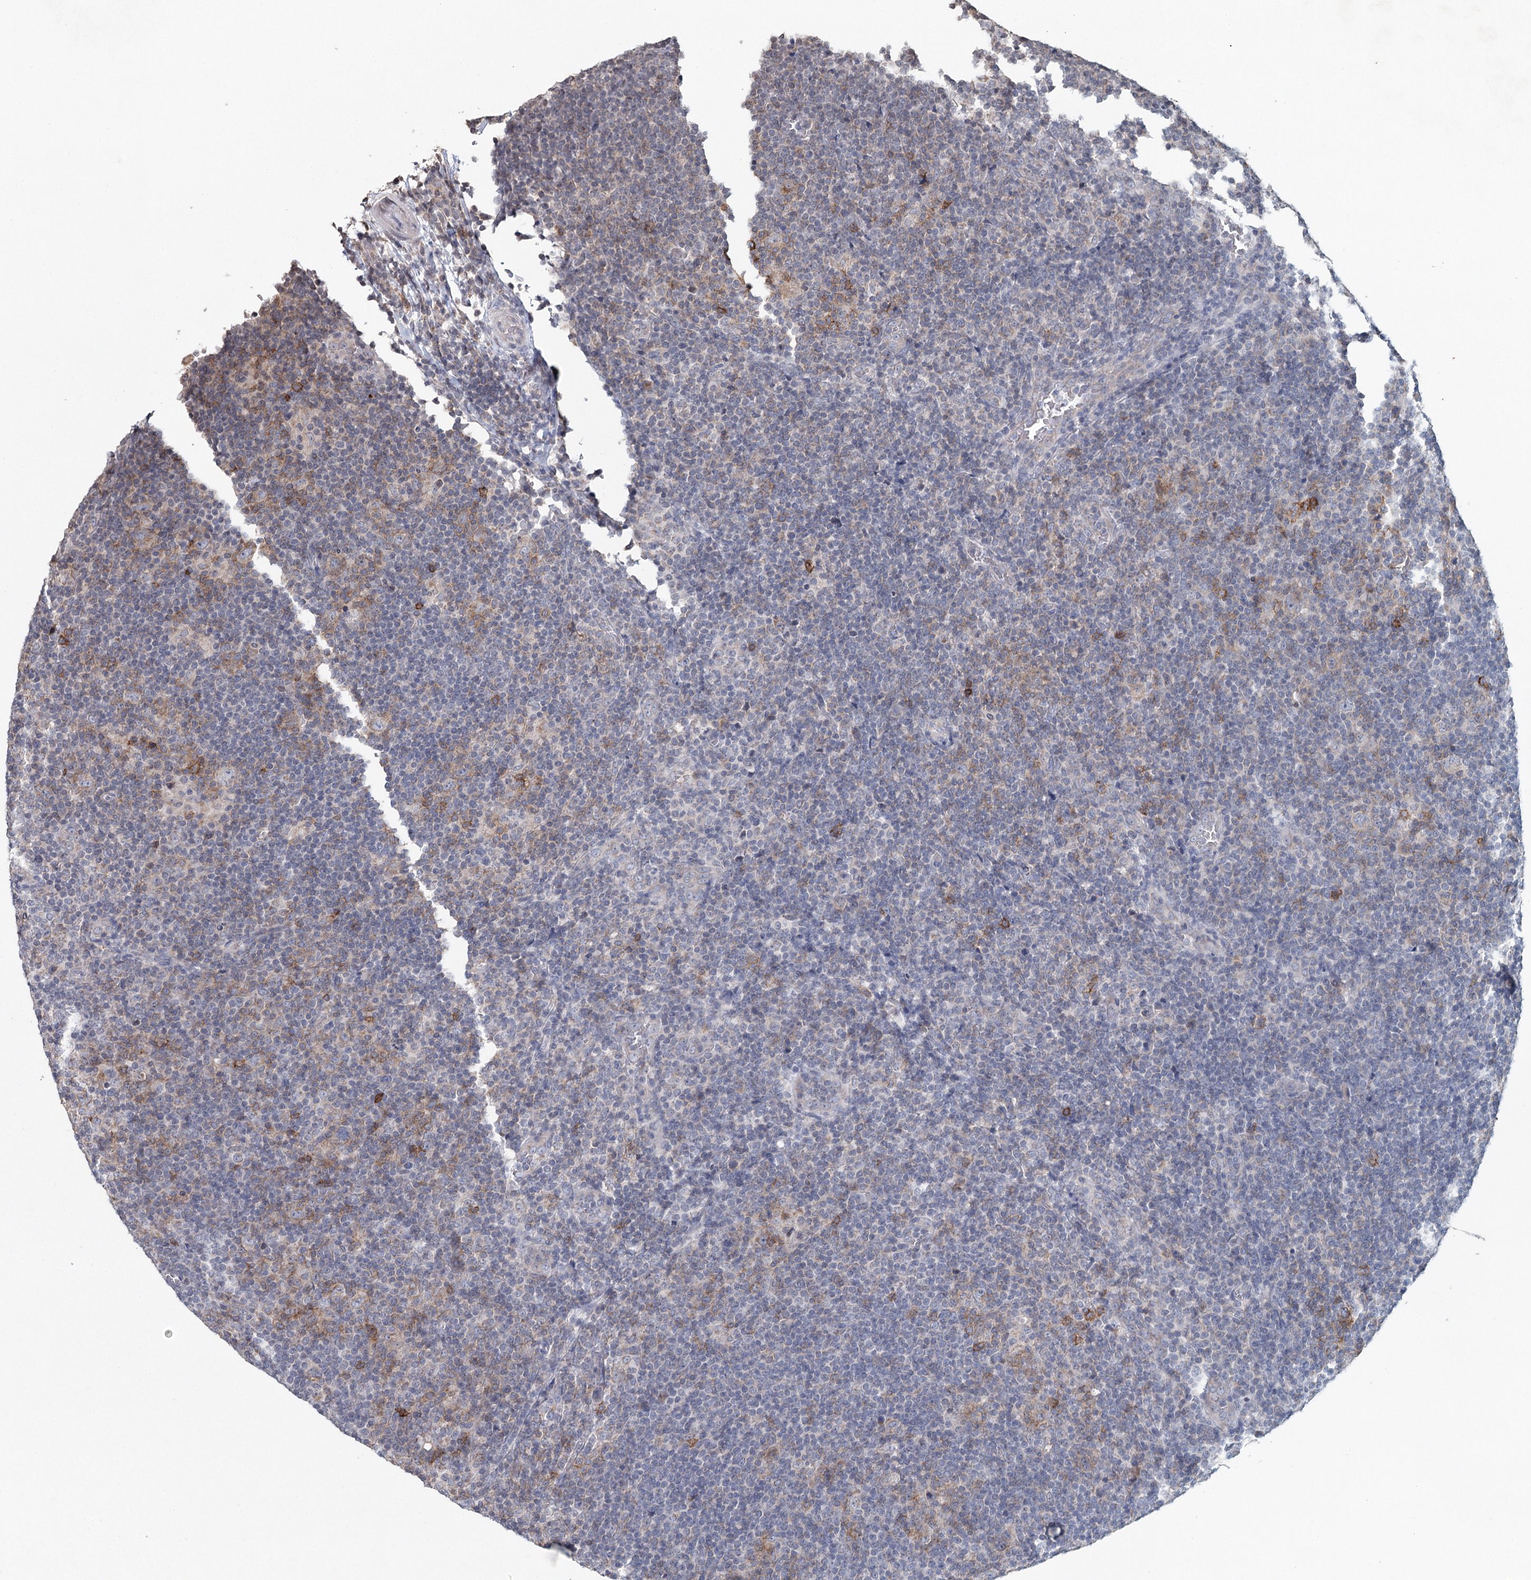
{"staining": {"intensity": "weak", "quantity": "<25%", "location": "cytoplasmic/membranous"}, "tissue": "lymphoma", "cell_type": "Tumor cells", "image_type": "cancer", "snomed": [{"axis": "morphology", "description": "Hodgkin's disease, NOS"}, {"axis": "topography", "description": "Lymph node"}], "caption": "There is no significant expression in tumor cells of lymphoma.", "gene": "ICOS", "patient": {"sex": "female", "age": 57}}